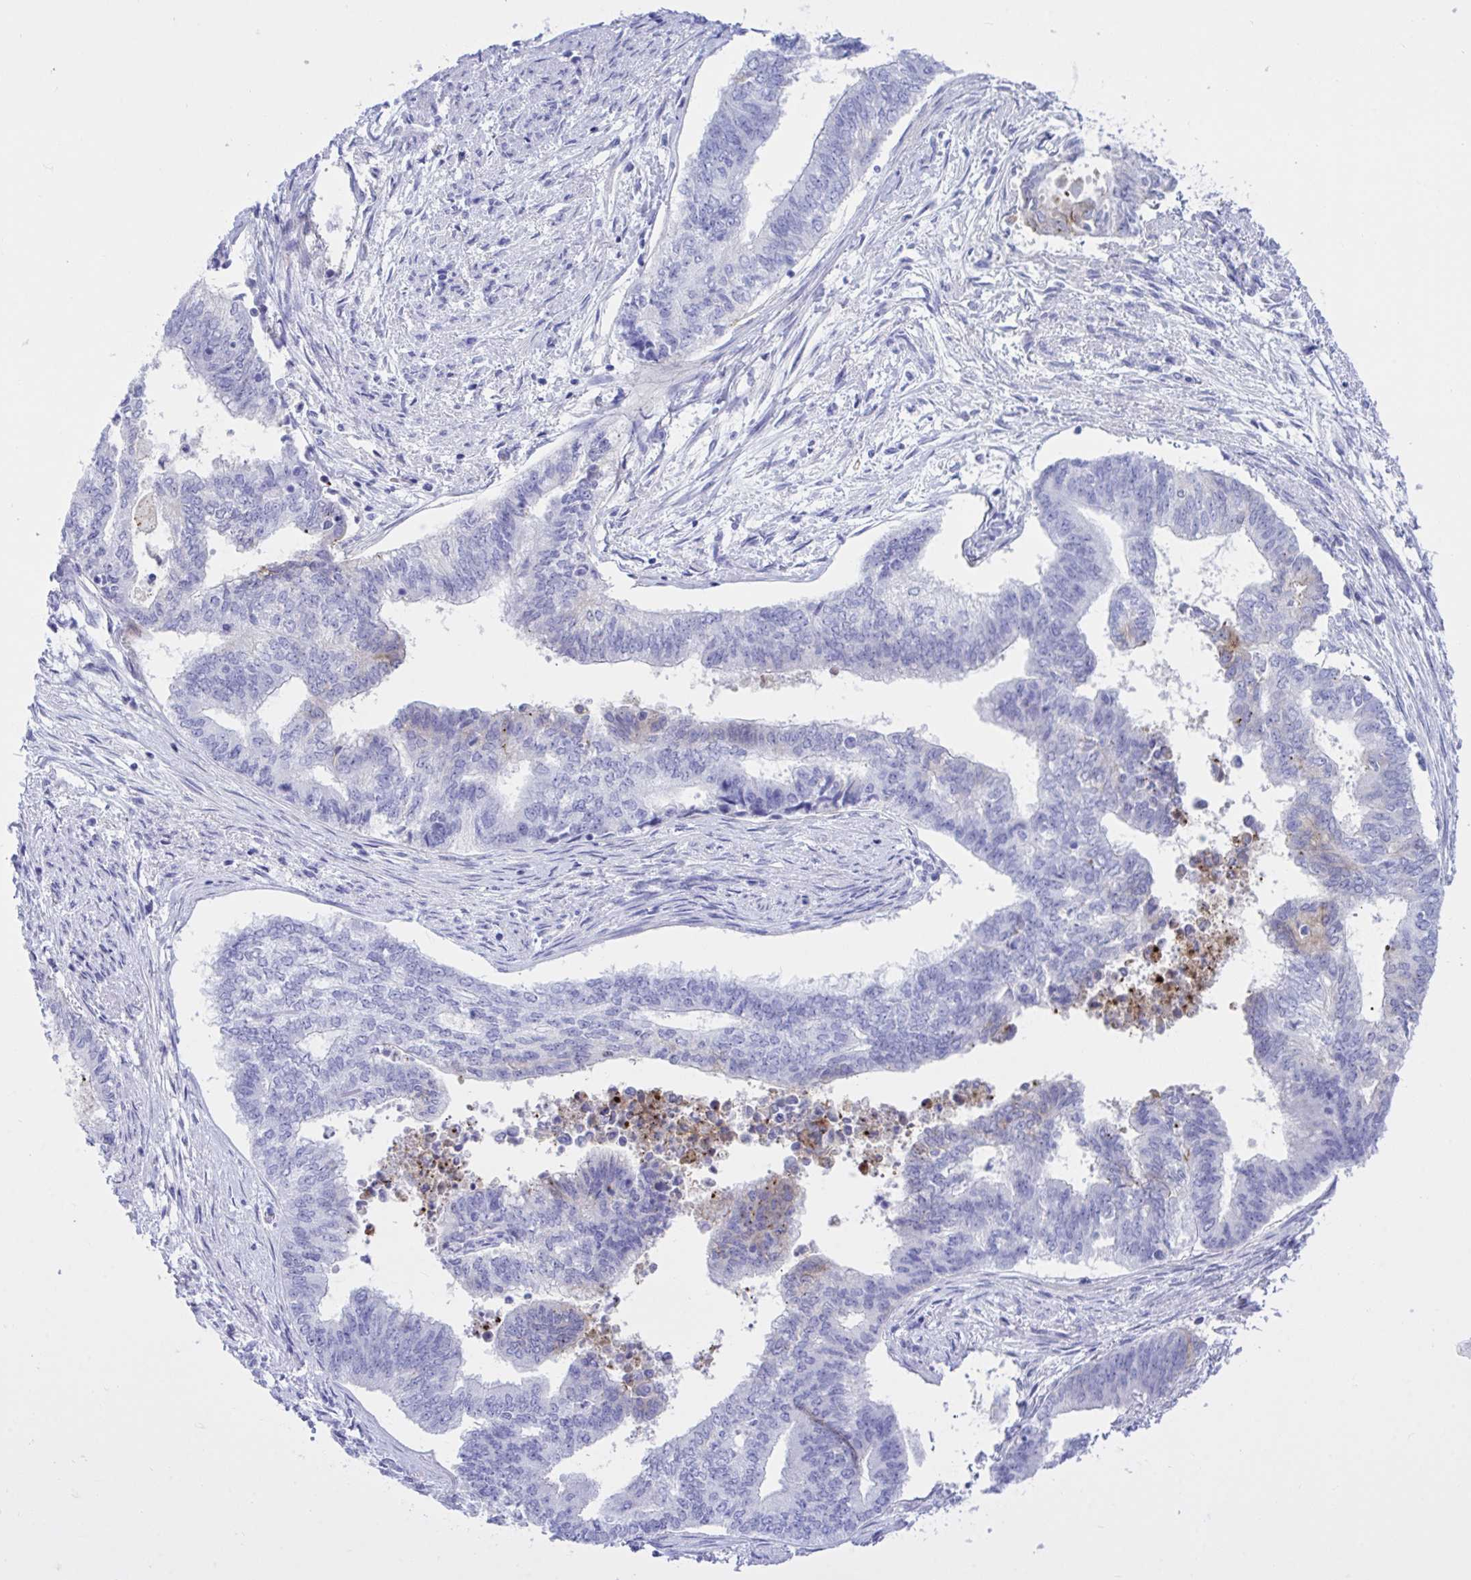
{"staining": {"intensity": "negative", "quantity": "none", "location": "none"}, "tissue": "endometrial cancer", "cell_type": "Tumor cells", "image_type": "cancer", "snomed": [{"axis": "morphology", "description": "Adenocarcinoma, NOS"}, {"axis": "topography", "description": "Endometrium"}], "caption": "DAB immunohistochemical staining of human endometrial cancer (adenocarcinoma) displays no significant positivity in tumor cells.", "gene": "BEX5", "patient": {"sex": "female", "age": 65}}